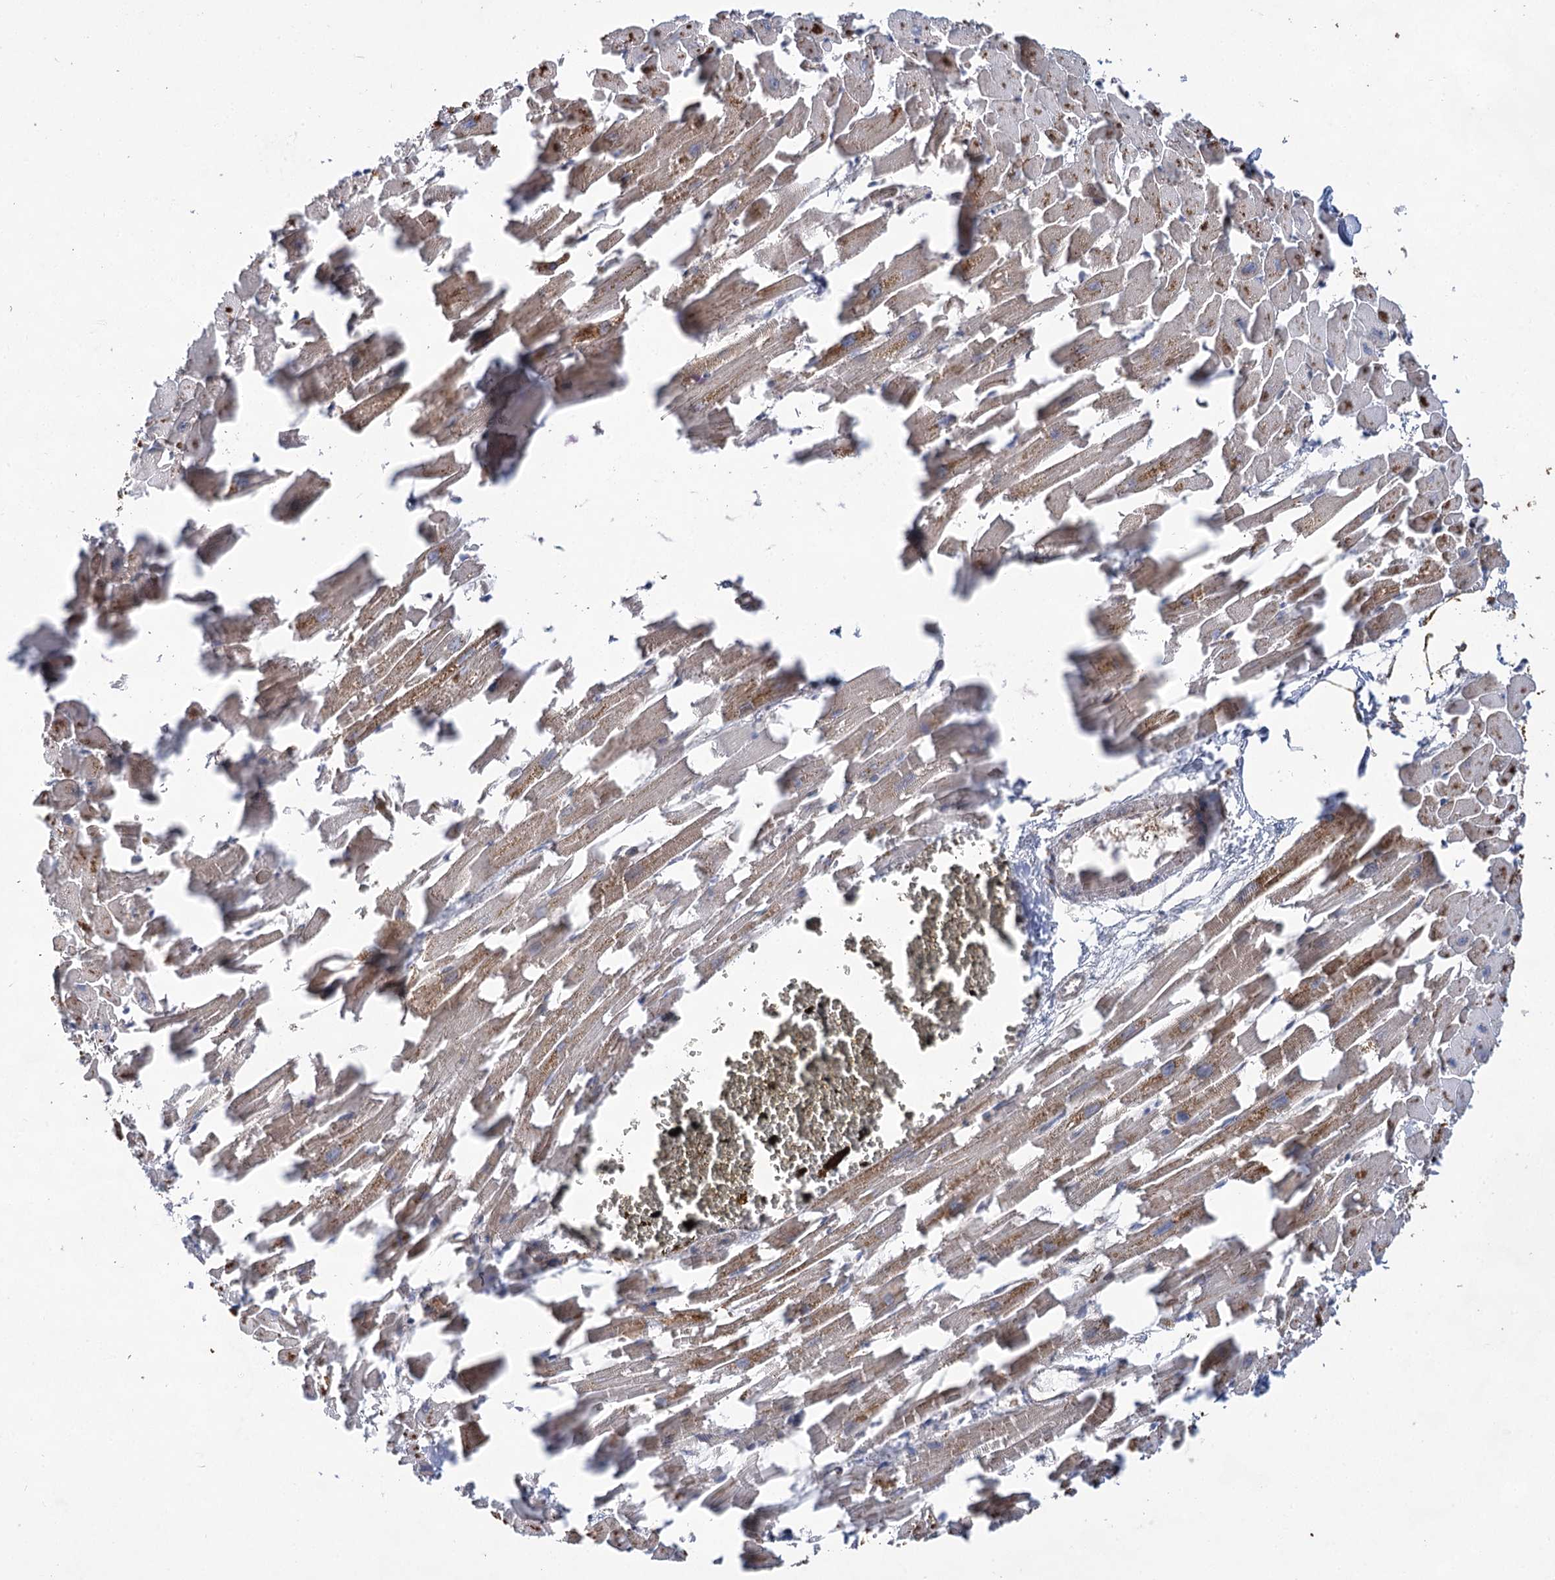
{"staining": {"intensity": "moderate", "quantity": ">75%", "location": "cytoplasmic/membranous"}, "tissue": "heart muscle", "cell_type": "Cardiomyocytes", "image_type": "normal", "snomed": [{"axis": "morphology", "description": "Normal tissue, NOS"}, {"axis": "topography", "description": "Heart"}], "caption": "IHC micrograph of normal human heart muscle stained for a protein (brown), which displays medium levels of moderate cytoplasmic/membranous staining in approximately >75% of cardiomyocytes.", "gene": "NADK2", "patient": {"sex": "female", "age": 64}}